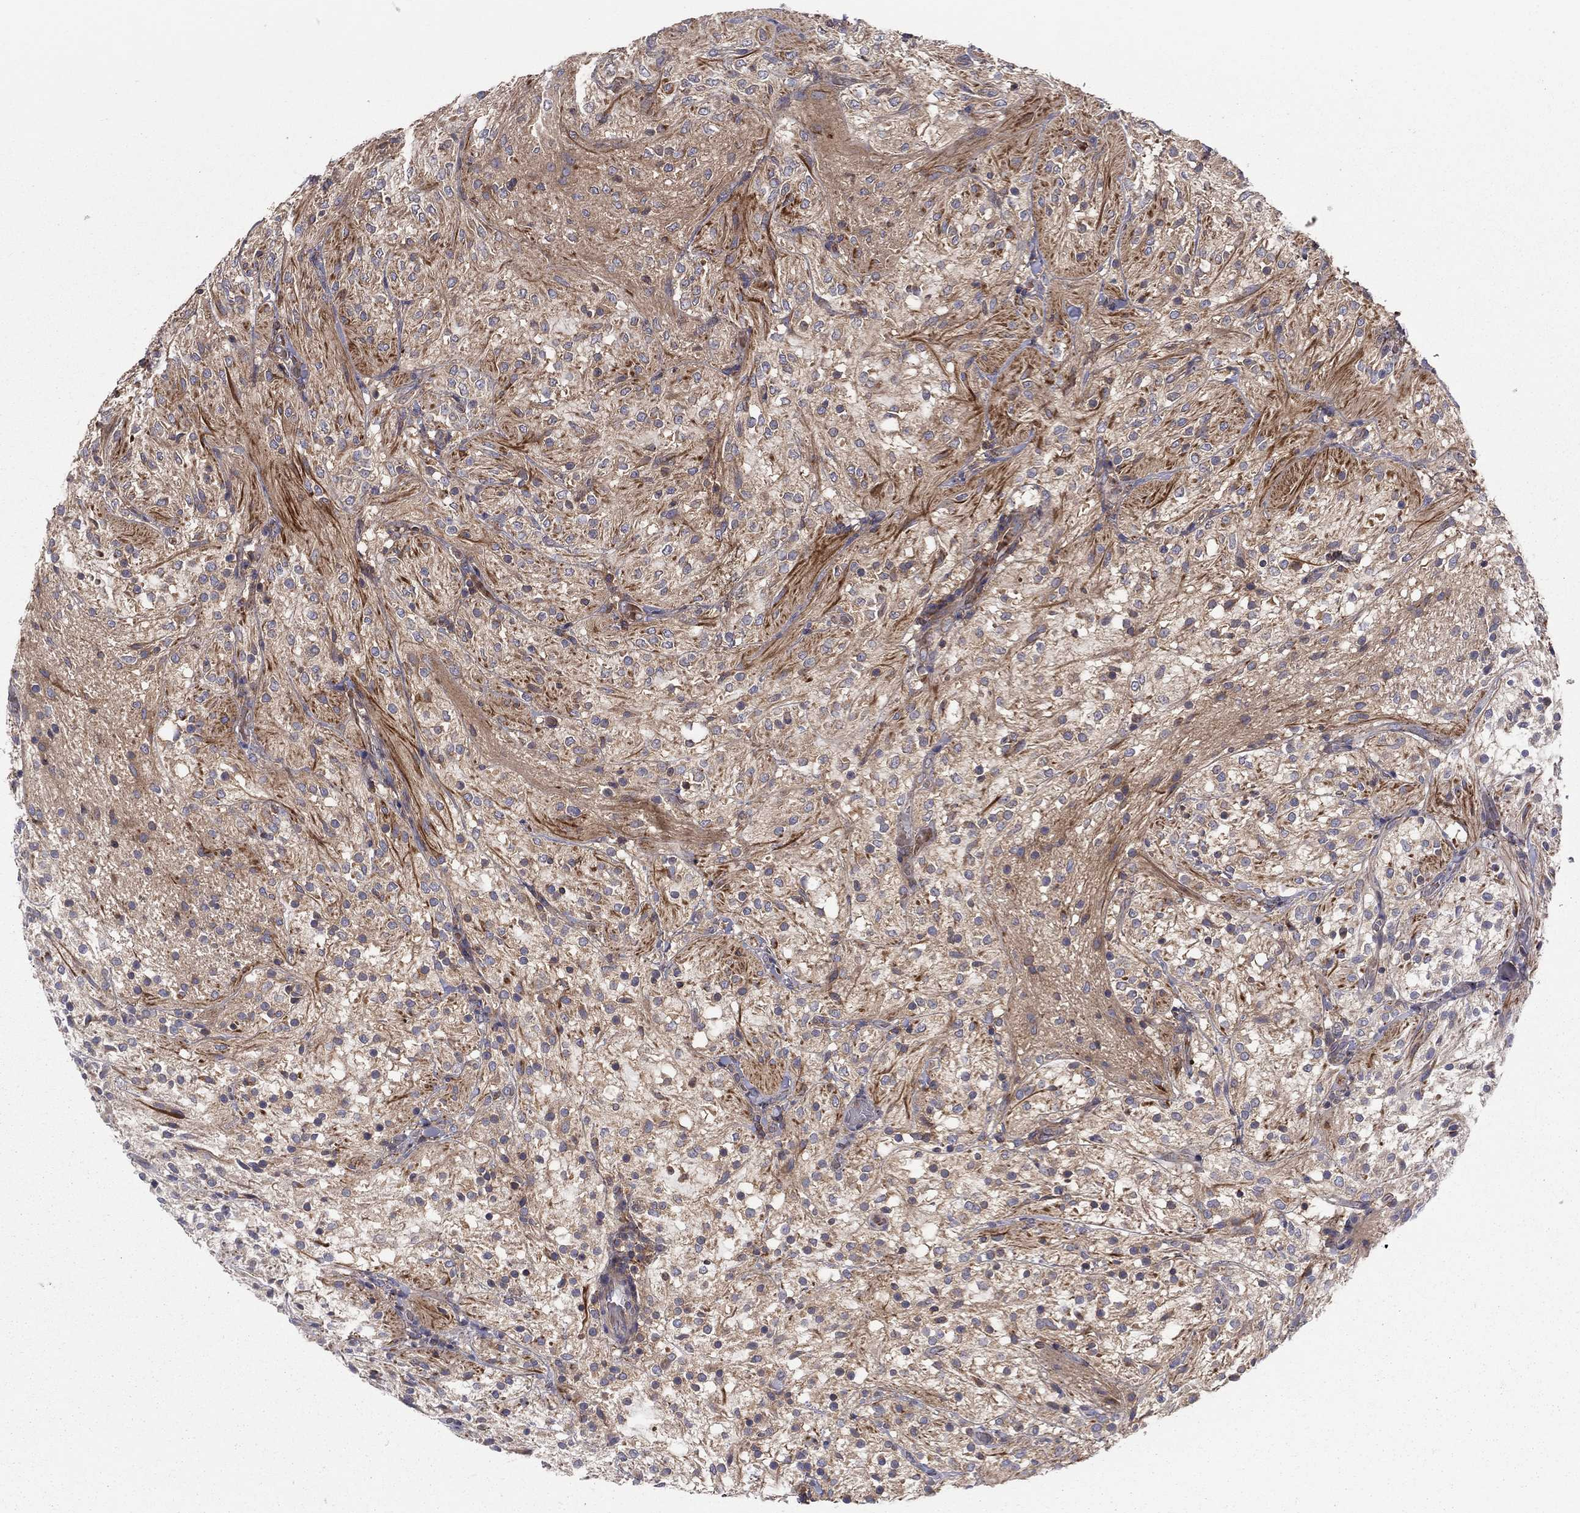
{"staining": {"intensity": "negative", "quantity": "none", "location": "none"}, "tissue": "glioma", "cell_type": "Tumor cells", "image_type": "cancer", "snomed": [{"axis": "morphology", "description": "Glioma, malignant, Low grade"}, {"axis": "topography", "description": "Brain"}], "caption": "Image shows no protein staining in tumor cells of glioma tissue. (DAB (3,3'-diaminobenzidine) immunohistochemistry (IHC) with hematoxylin counter stain).", "gene": "RNF123", "patient": {"sex": "male", "age": 3}}